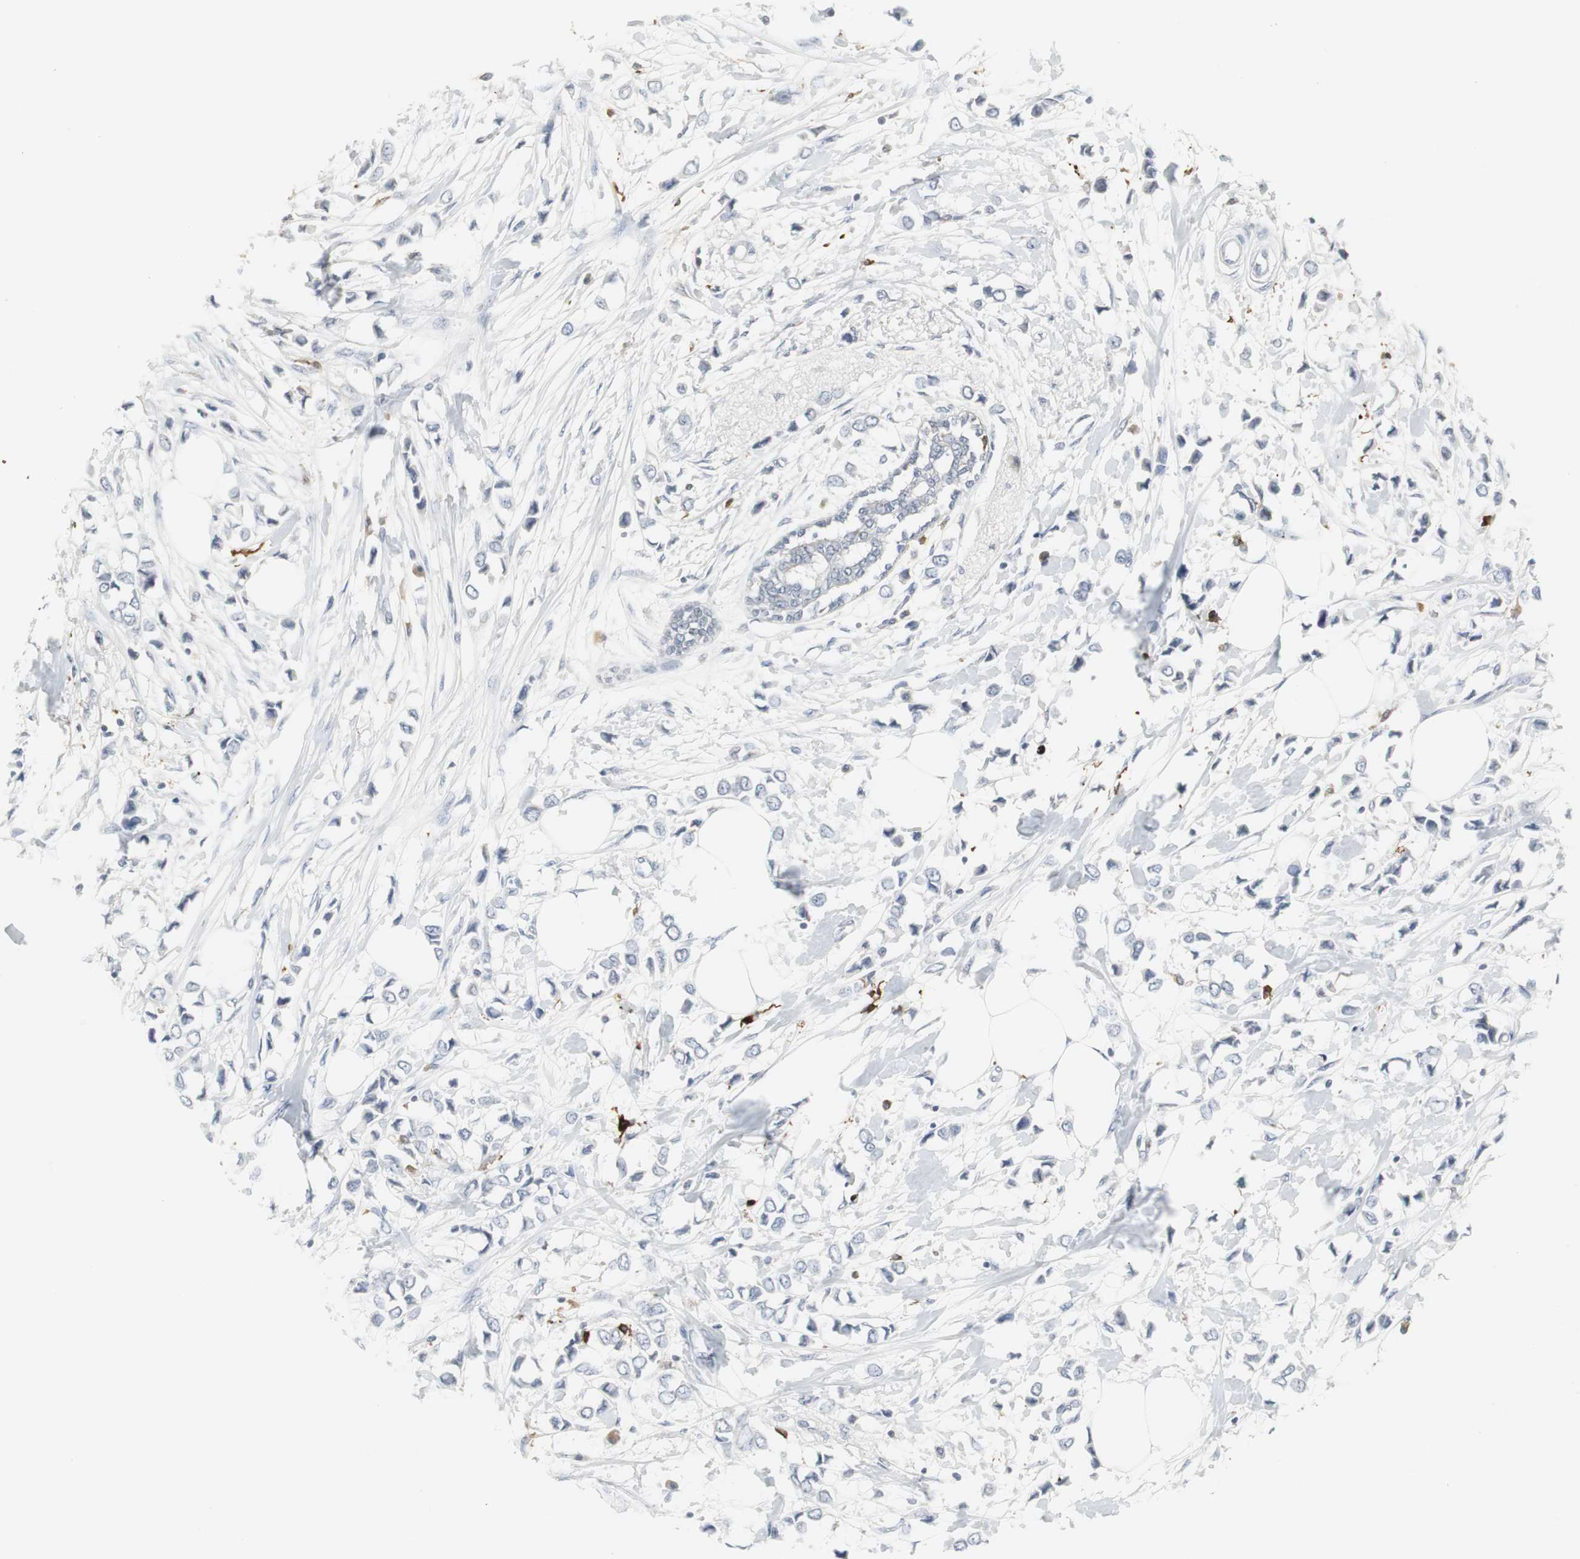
{"staining": {"intensity": "negative", "quantity": "none", "location": "none"}, "tissue": "breast cancer", "cell_type": "Tumor cells", "image_type": "cancer", "snomed": [{"axis": "morphology", "description": "Lobular carcinoma"}, {"axis": "topography", "description": "Breast"}], "caption": "A high-resolution micrograph shows IHC staining of breast lobular carcinoma, which exhibits no significant expression in tumor cells.", "gene": "PI15", "patient": {"sex": "female", "age": 51}}